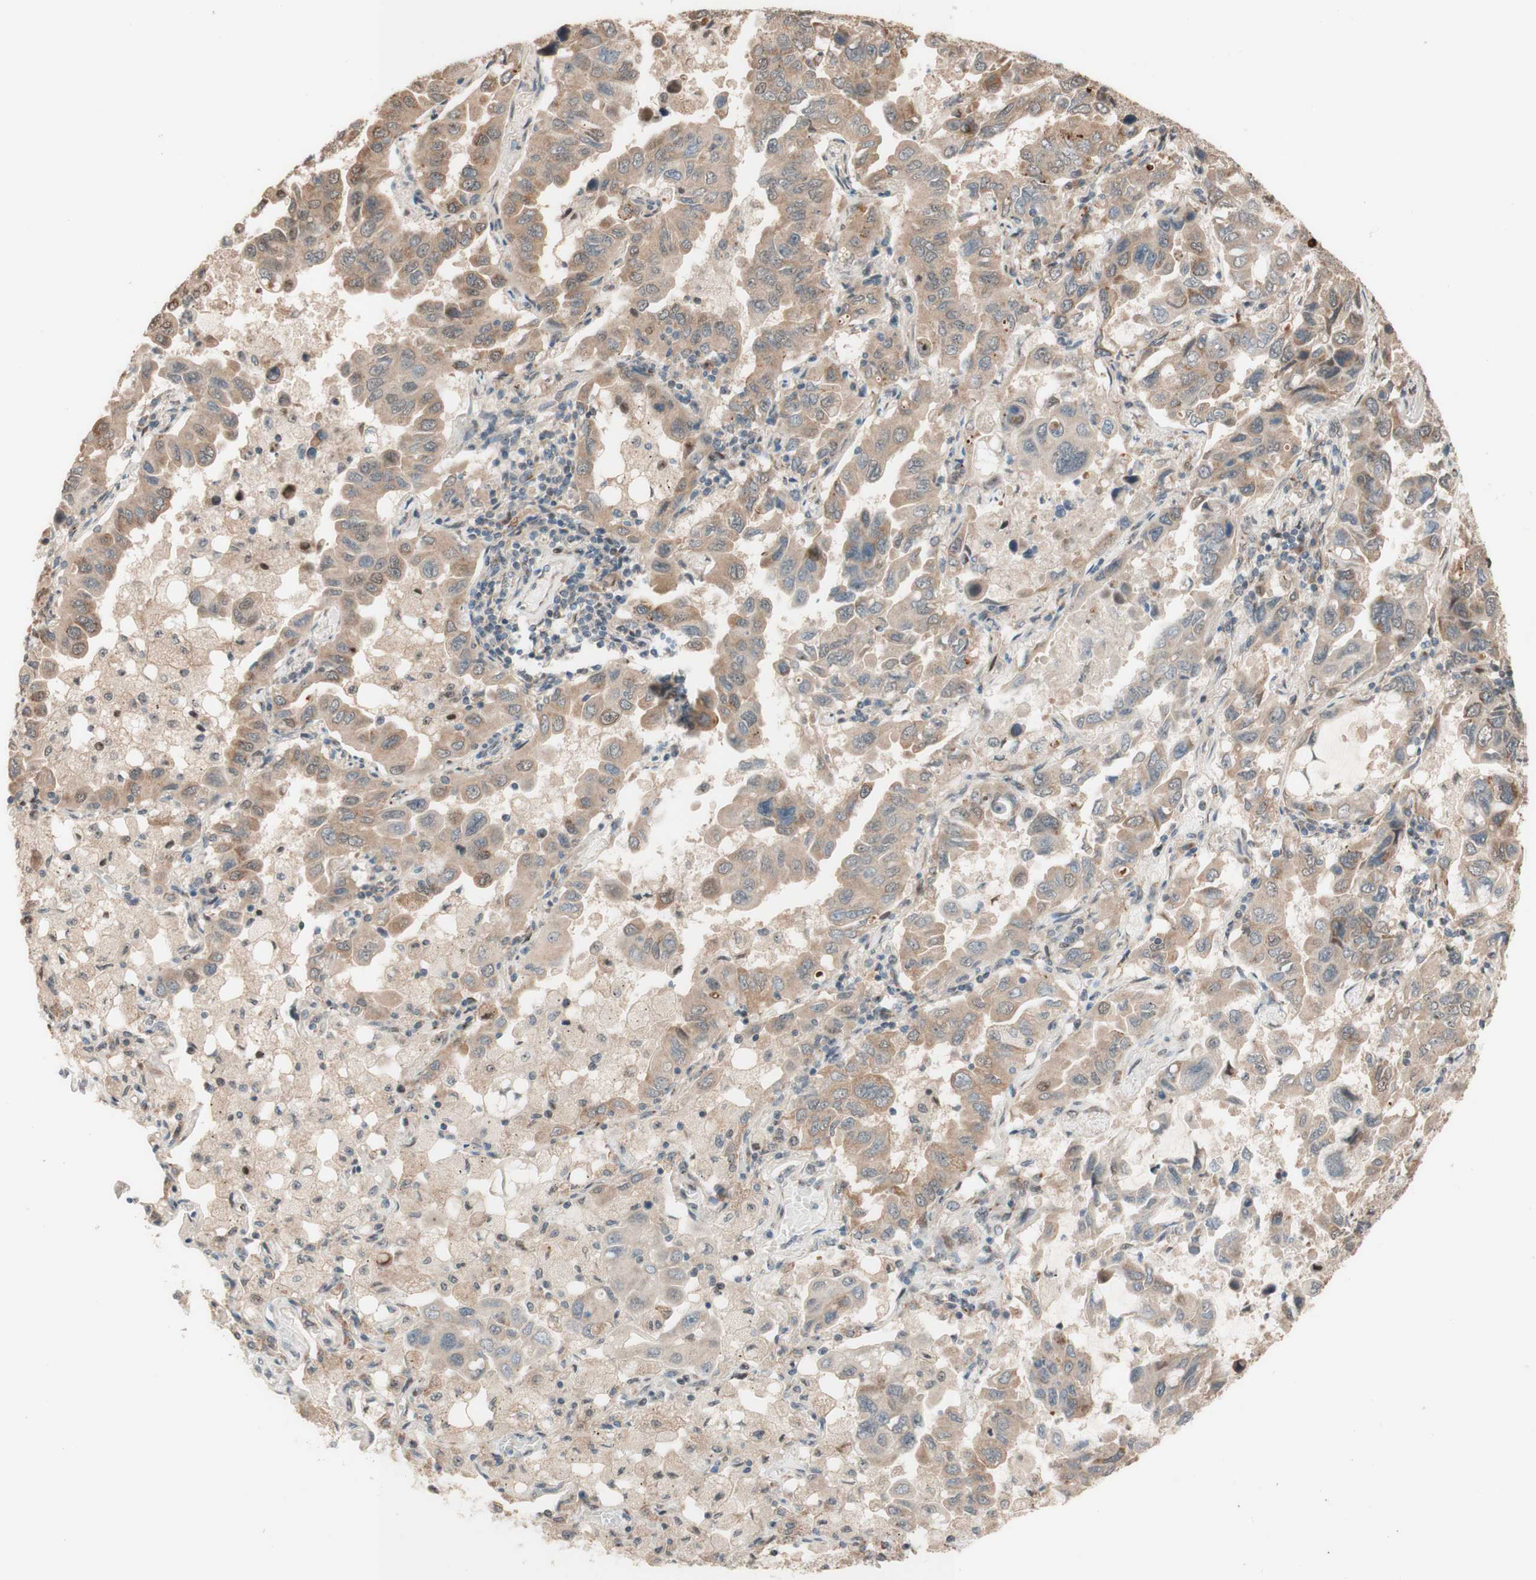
{"staining": {"intensity": "moderate", "quantity": "25%-75%", "location": "cytoplasmic/membranous"}, "tissue": "lung cancer", "cell_type": "Tumor cells", "image_type": "cancer", "snomed": [{"axis": "morphology", "description": "Adenocarcinoma, NOS"}, {"axis": "topography", "description": "Lung"}], "caption": "DAB (3,3'-diaminobenzidine) immunohistochemical staining of human lung cancer (adenocarcinoma) shows moderate cytoplasmic/membranous protein staining in about 25%-75% of tumor cells. Using DAB (brown) and hematoxylin (blue) stains, captured at high magnification using brightfield microscopy.", "gene": "CCNC", "patient": {"sex": "male", "age": 64}}